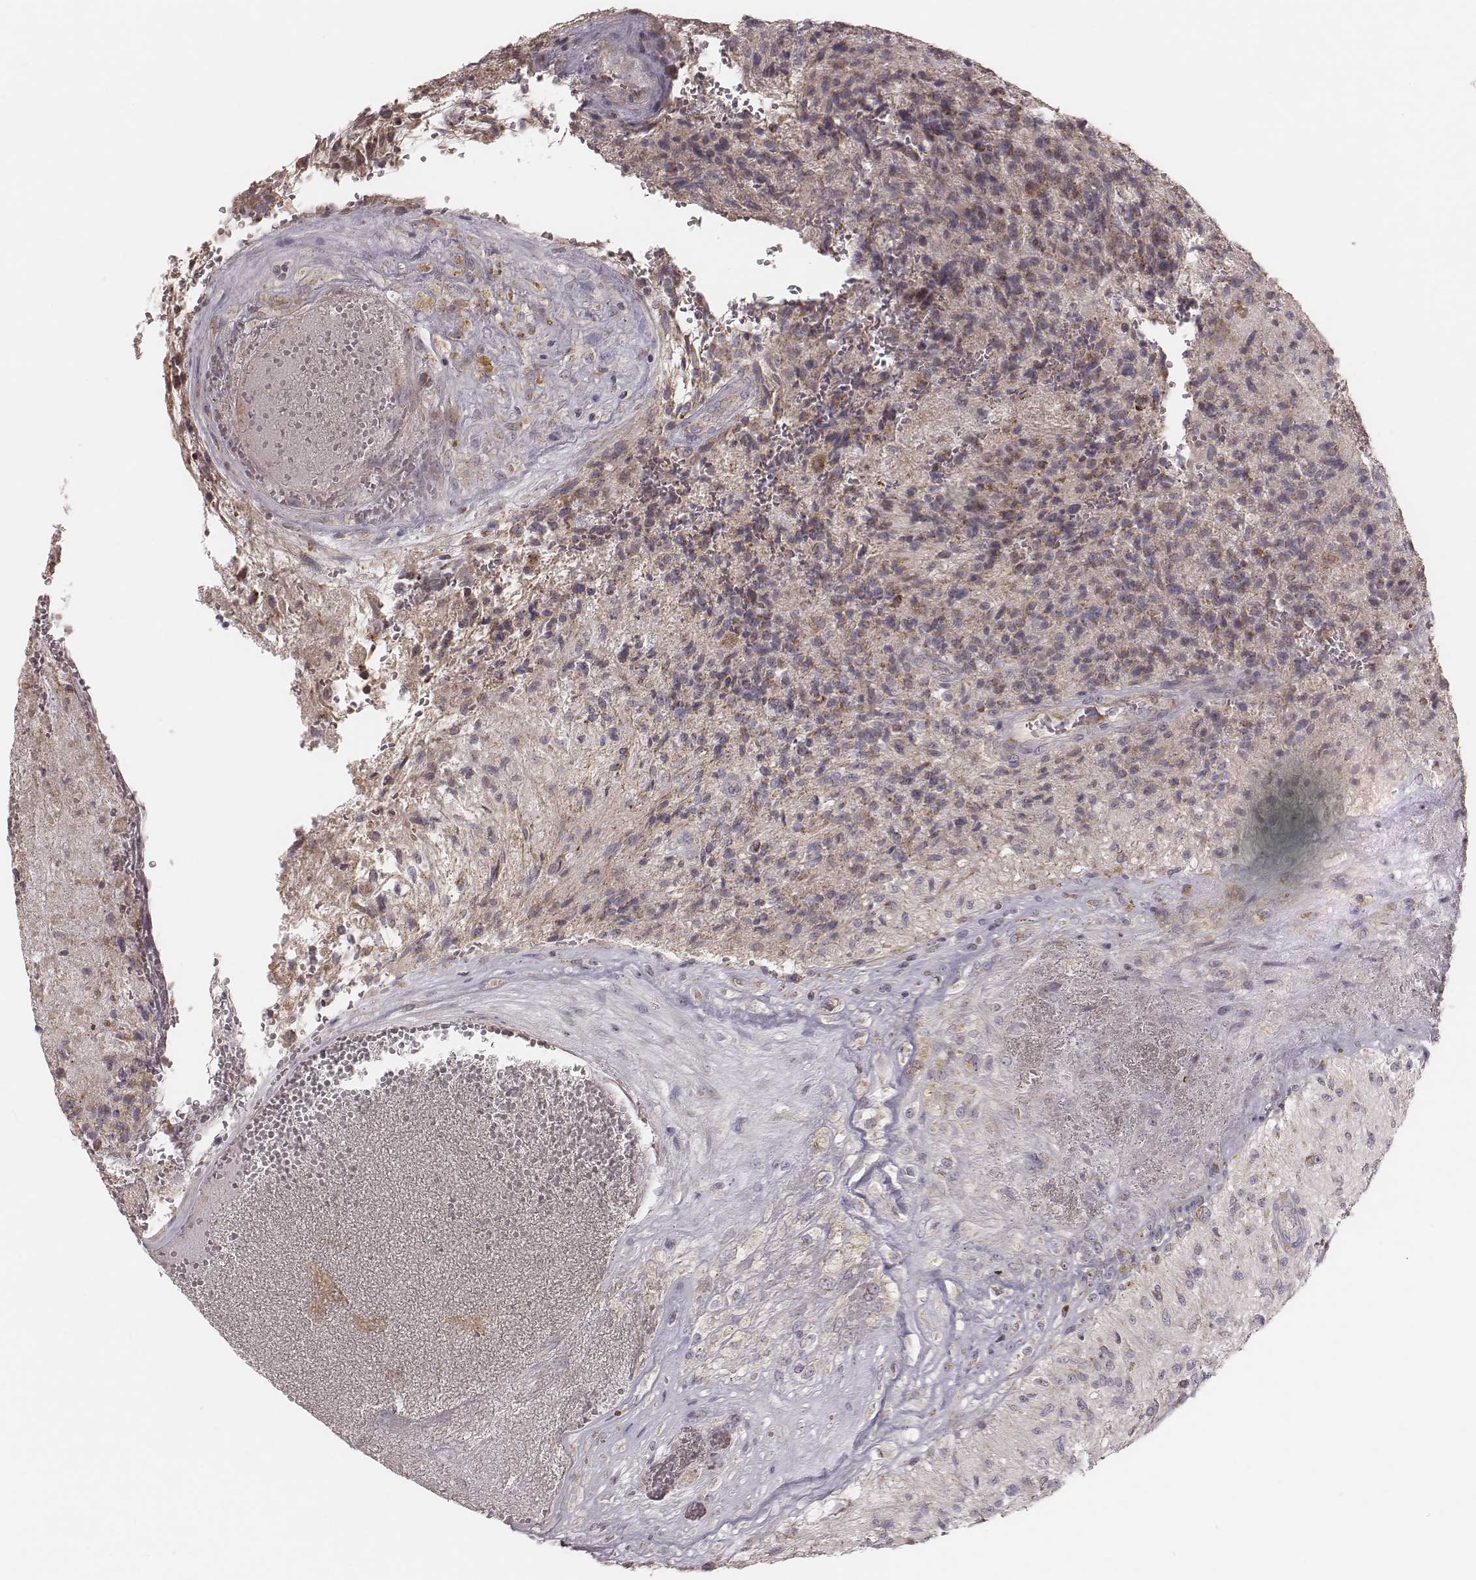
{"staining": {"intensity": "weak", "quantity": "<25%", "location": "cytoplasmic/membranous"}, "tissue": "glioma", "cell_type": "Tumor cells", "image_type": "cancer", "snomed": [{"axis": "morphology", "description": "Glioma, malignant, High grade"}, {"axis": "topography", "description": "Brain"}], "caption": "Immunohistochemistry histopathology image of neoplastic tissue: malignant glioma (high-grade) stained with DAB (3,3'-diaminobenzidine) shows no significant protein expression in tumor cells. (Brightfield microscopy of DAB (3,3'-diaminobenzidine) IHC at high magnification).", "gene": "MRPS27", "patient": {"sex": "male", "age": 56}}